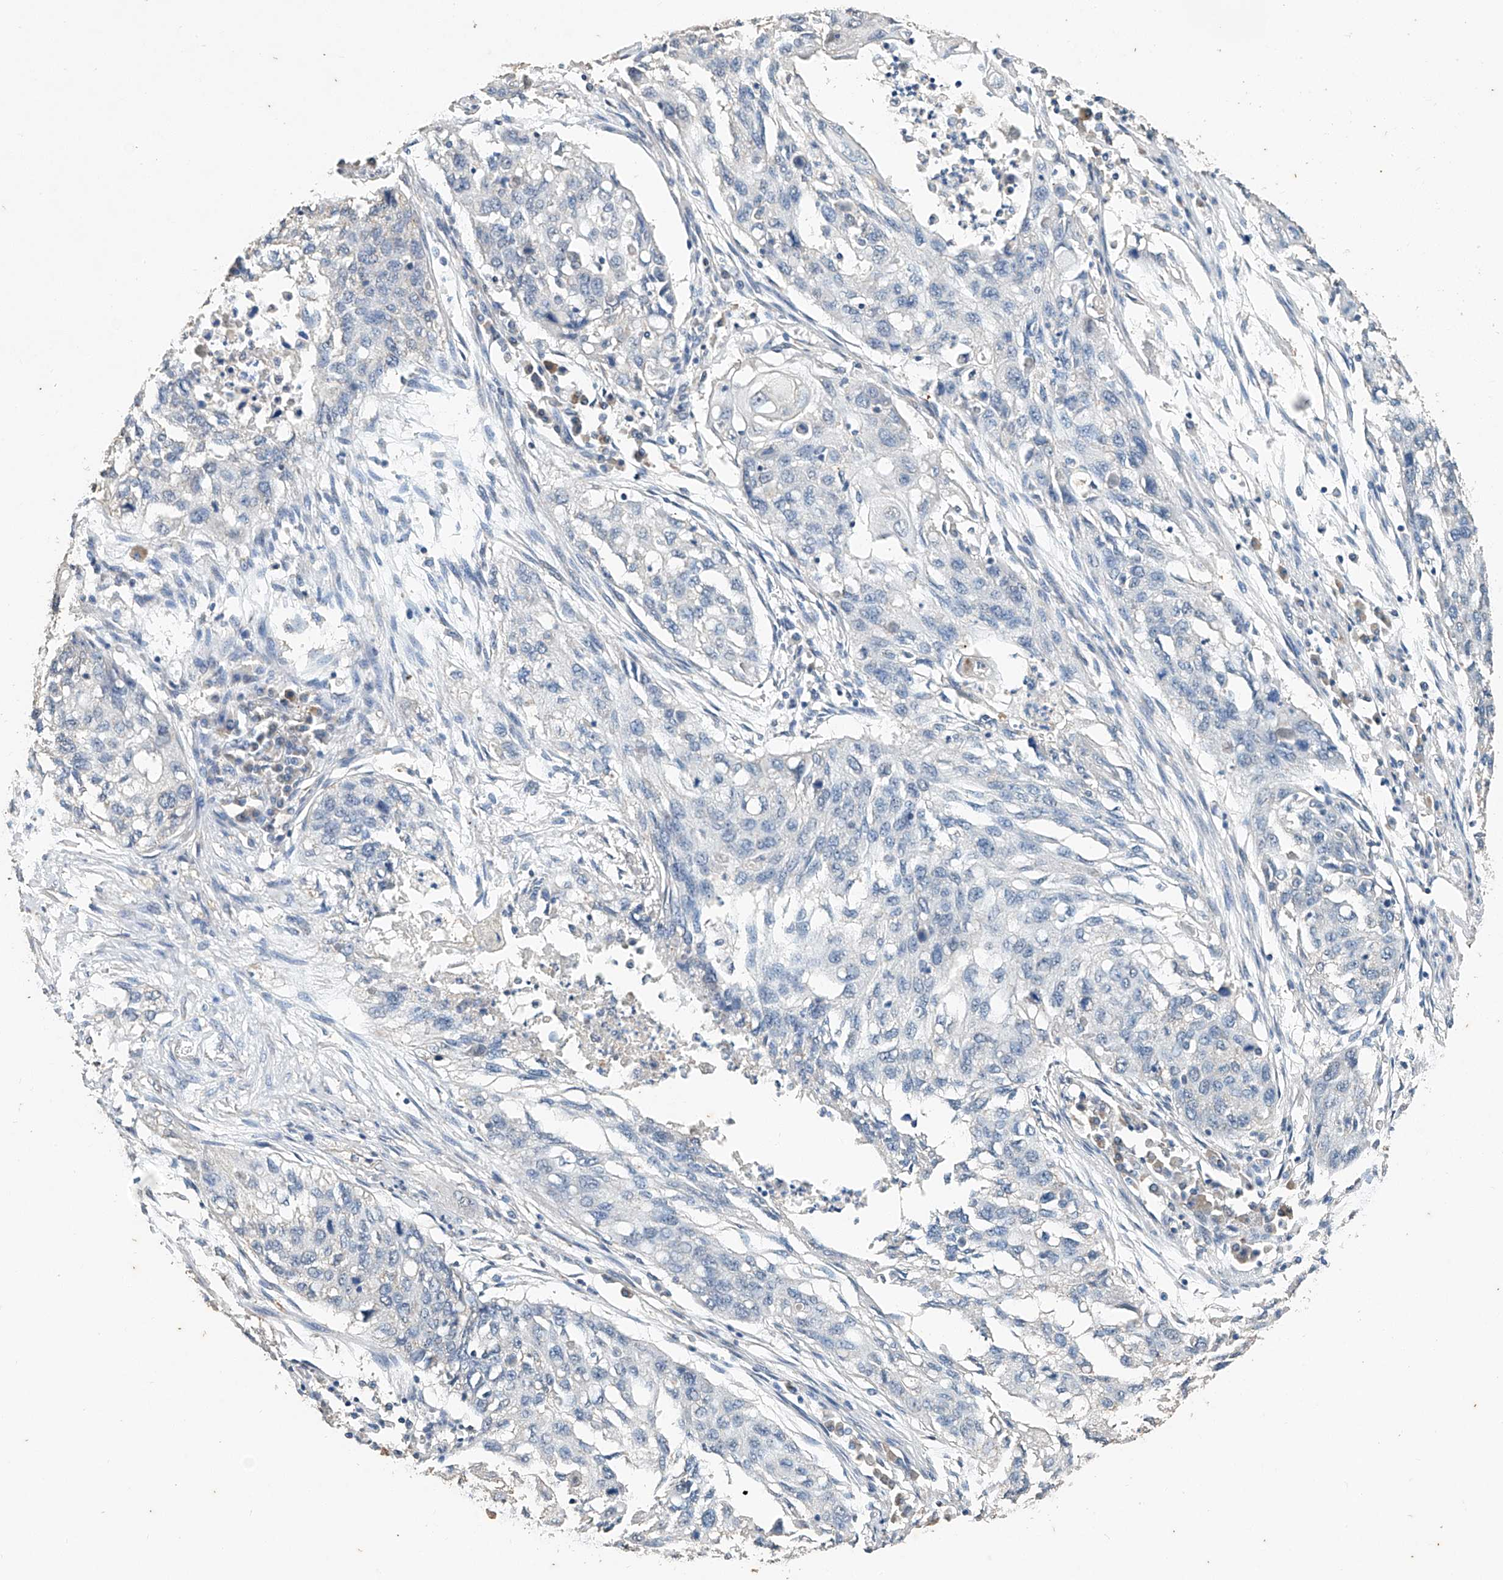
{"staining": {"intensity": "negative", "quantity": "none", "location": "none"}, "tissue": "lung cancer", "cell_type": "Tumor cells", "image_type": "cancer", "snomed": [{"axis": "morphology", "description": "Squamous cell carcinoma, NOS"}, {"axis": "topography", "description": "Lung"}], "caption": "Immunohistochemistry (IHC) photomicrograph of human squamous cell carcinoma (lung) stained for a protein (brown), which exhibits no positivity in tumor cells.", "gene": "CERS4", "patient": {"sex": "female", "age": 63}}